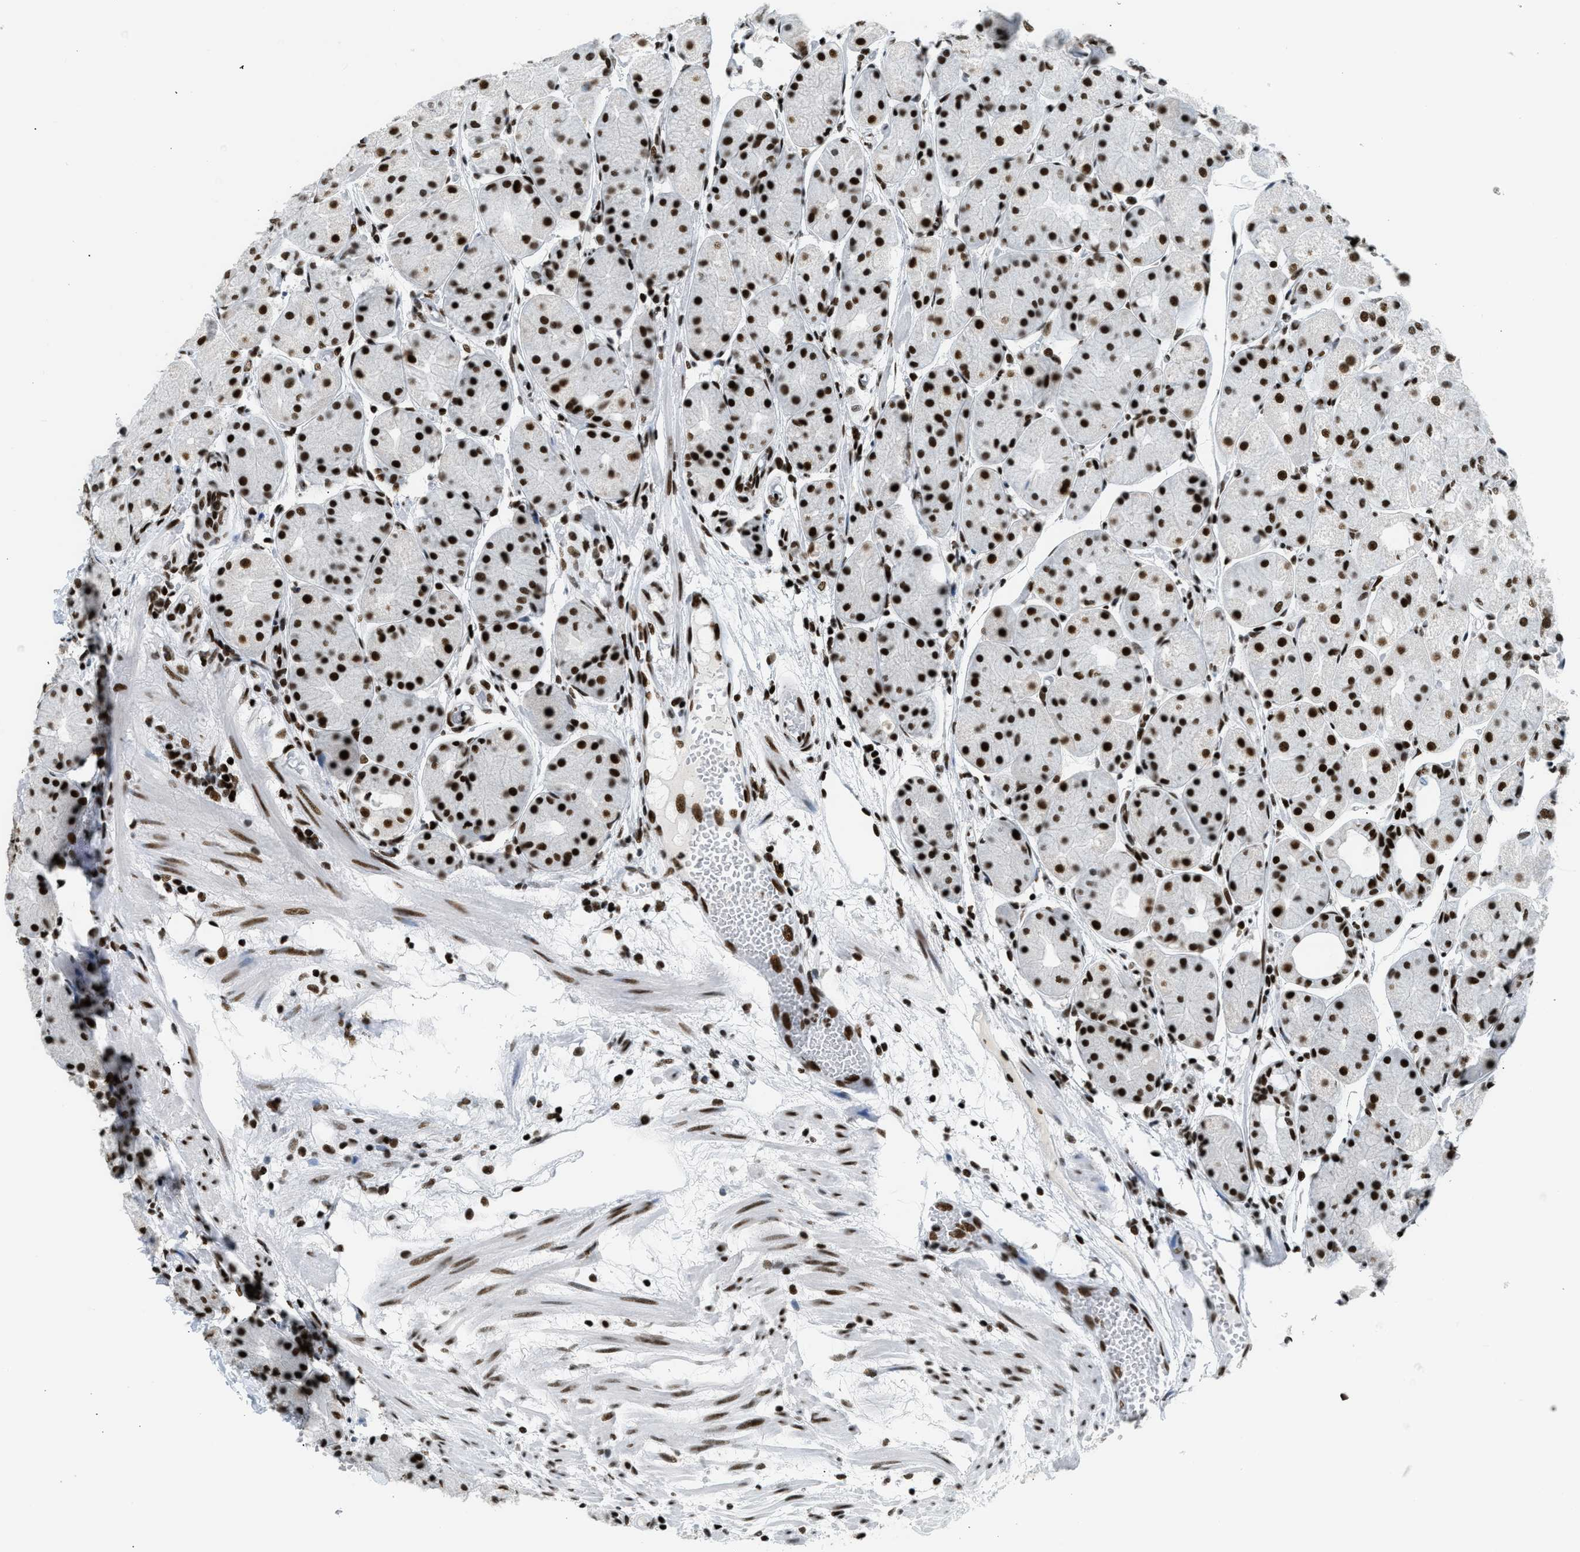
{"staining": {"intensity": "strong", "quantity": ">75%", "location": "nuclear"}, "tissue": "stomach", "cell_type": "Glandular cells", "image_type": "normal", "snomed": [{"axis": "morphology", "description": "Normal tissue, NOS"}, {"axis": "topography", "description": "Stomach, upper"}], "caption": "Glandular cells display high levels of strong nuclear expression in approximately >75% of cells in benign stomach. (DAB (3,3'-diaminobenzidine) IHC with brightfield microscopy, high magnification).", "gene": "PIF1", "patient": {"sex": "male", "age": 72}}